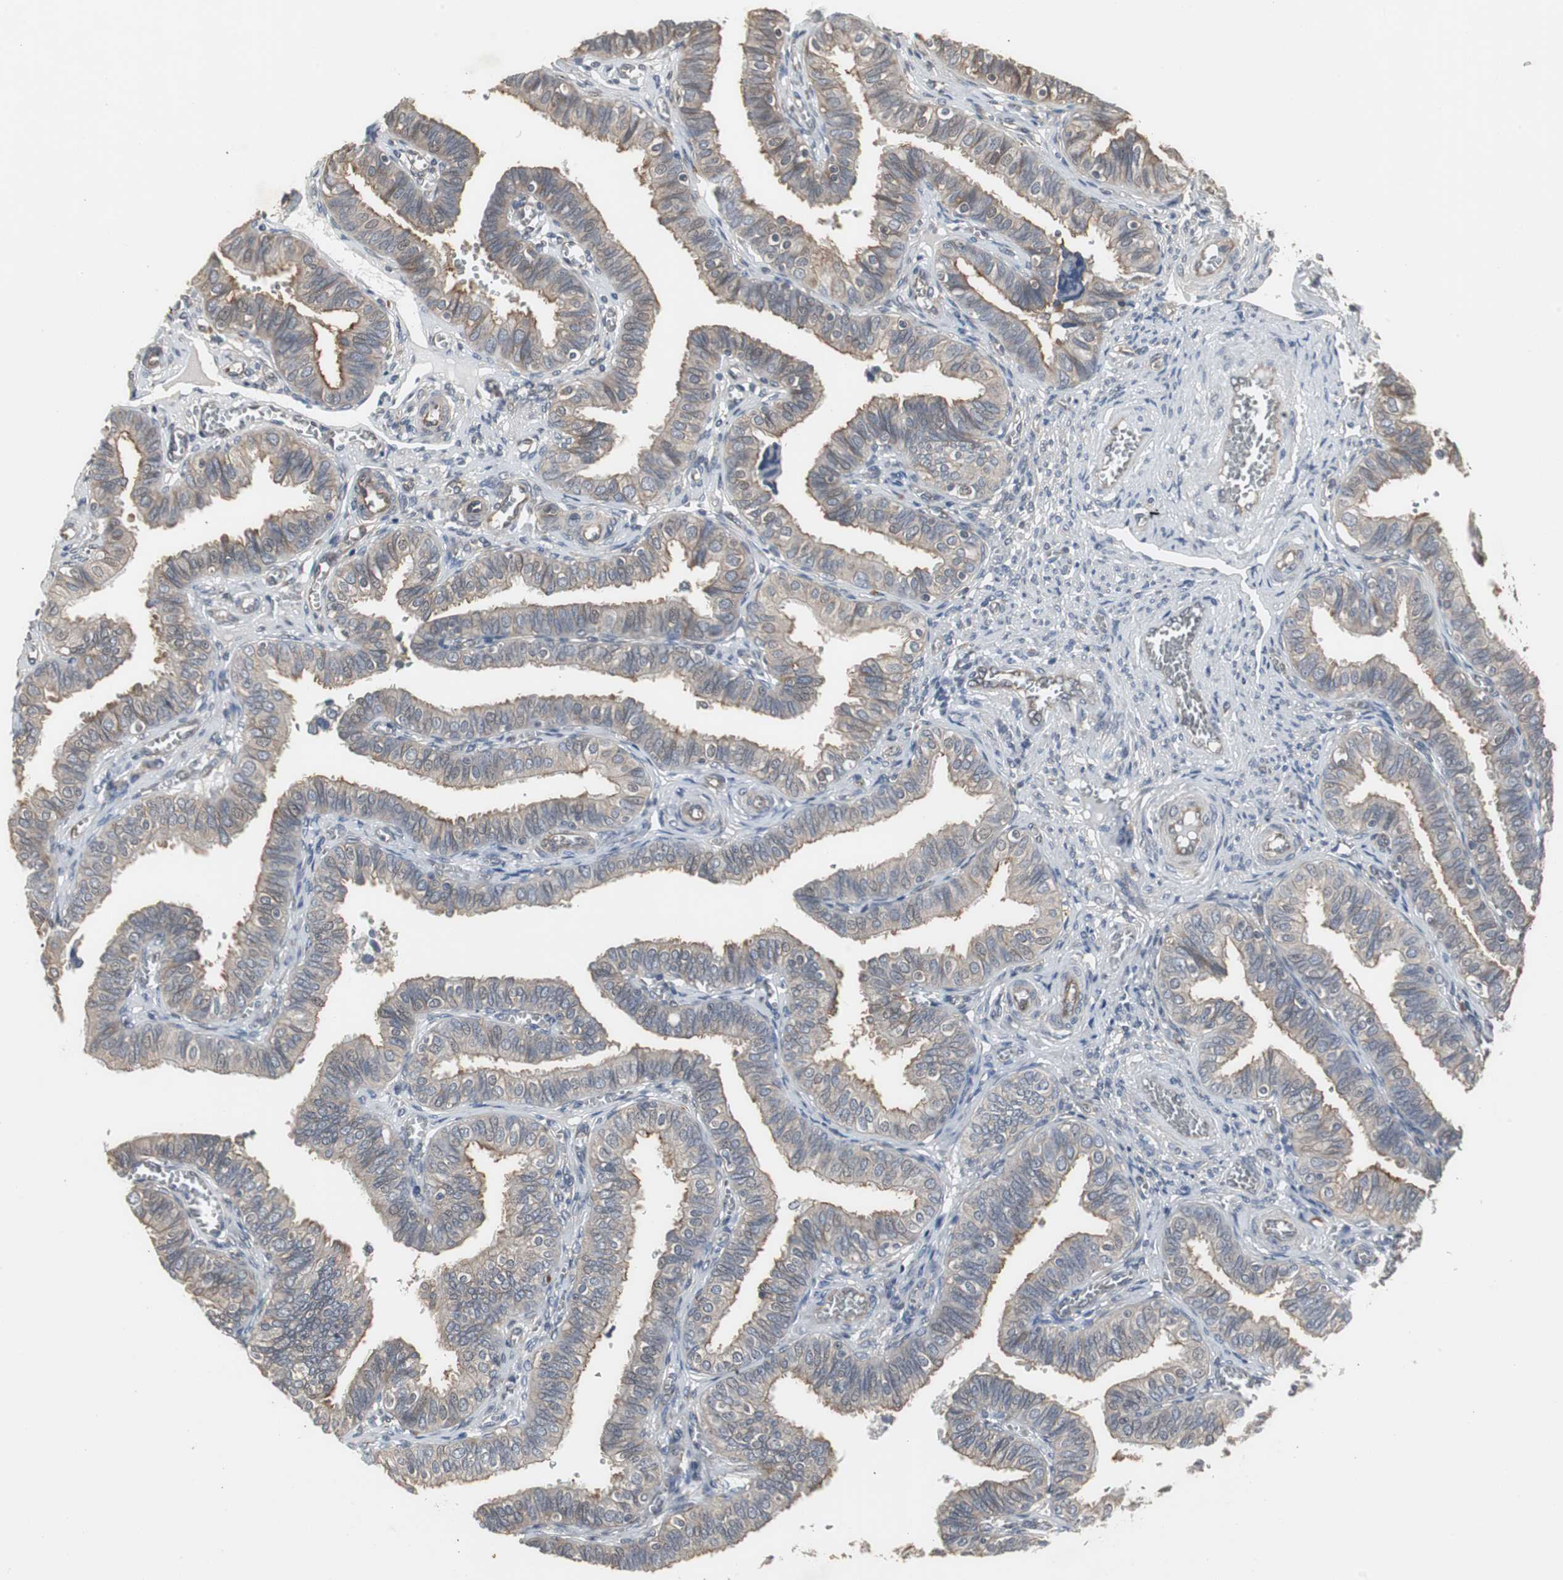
{"staining": {"intensity": "moderate", "quantity": ">75%", "location": "cytoplasmic/membranous"}, "tissue": "fallopian tube", "cell_type": "Glandular cells", "image_type": "normal", "snomed": [{"axis": "morphology", "description": "Normal tissue, NOS"}, {"axis": "topography", "description": "Fallopian tube"}], "caption": "Fallopian tube stained with DAB IHC reveals medium levels of moderate cytoplasmic/membranous expression in about >75% of glandular cells. Immunohistochemistry (ihc) stains the protein of interest in brown and the nuclei are stained blue.", "gene": "ATP2B2", "patient": {"sex": "female", "age": 46}}